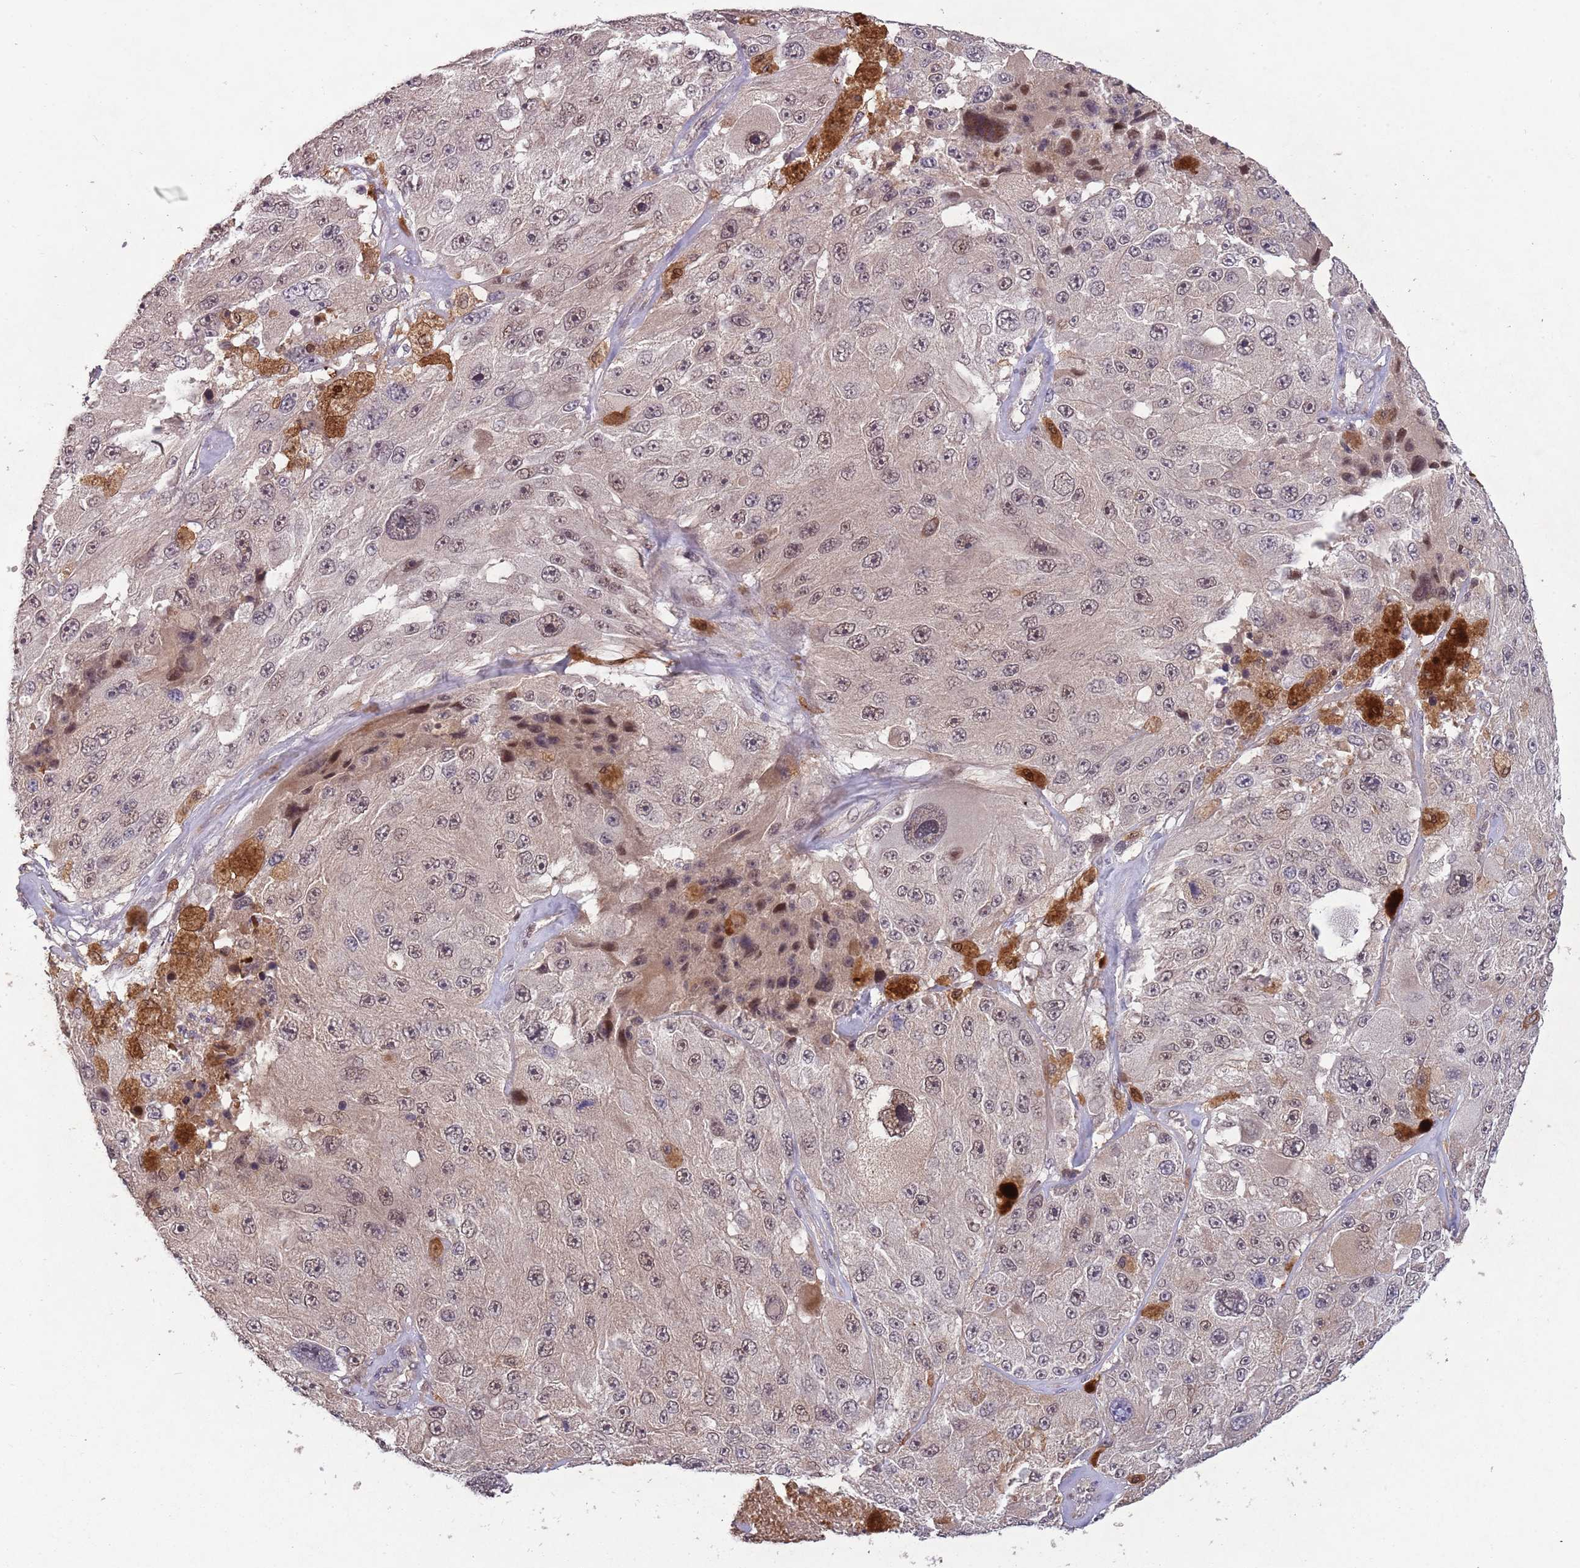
{"staining": {"intensity": "negative", "quantity": "none", "location": "none"}, "tissue": "melanoma", "cell_type": "Tumor cells", "image_type": "cancer", "snomed": [{"axis": "morphology", "description": "Malignant melanoma, Metastatic site"}, {"axis": "topography", "description": "Lymph node"}], "caption": "High power microscopy photomicrograph of an immunohistochemistry (IHC) micrograph of melanoma, revealing no significant expression in tumor cells. (DAB IHC with hematoxylin counter stain).", "gene": "ZNF639", "patient": {"sex": "male", "age": 62}}